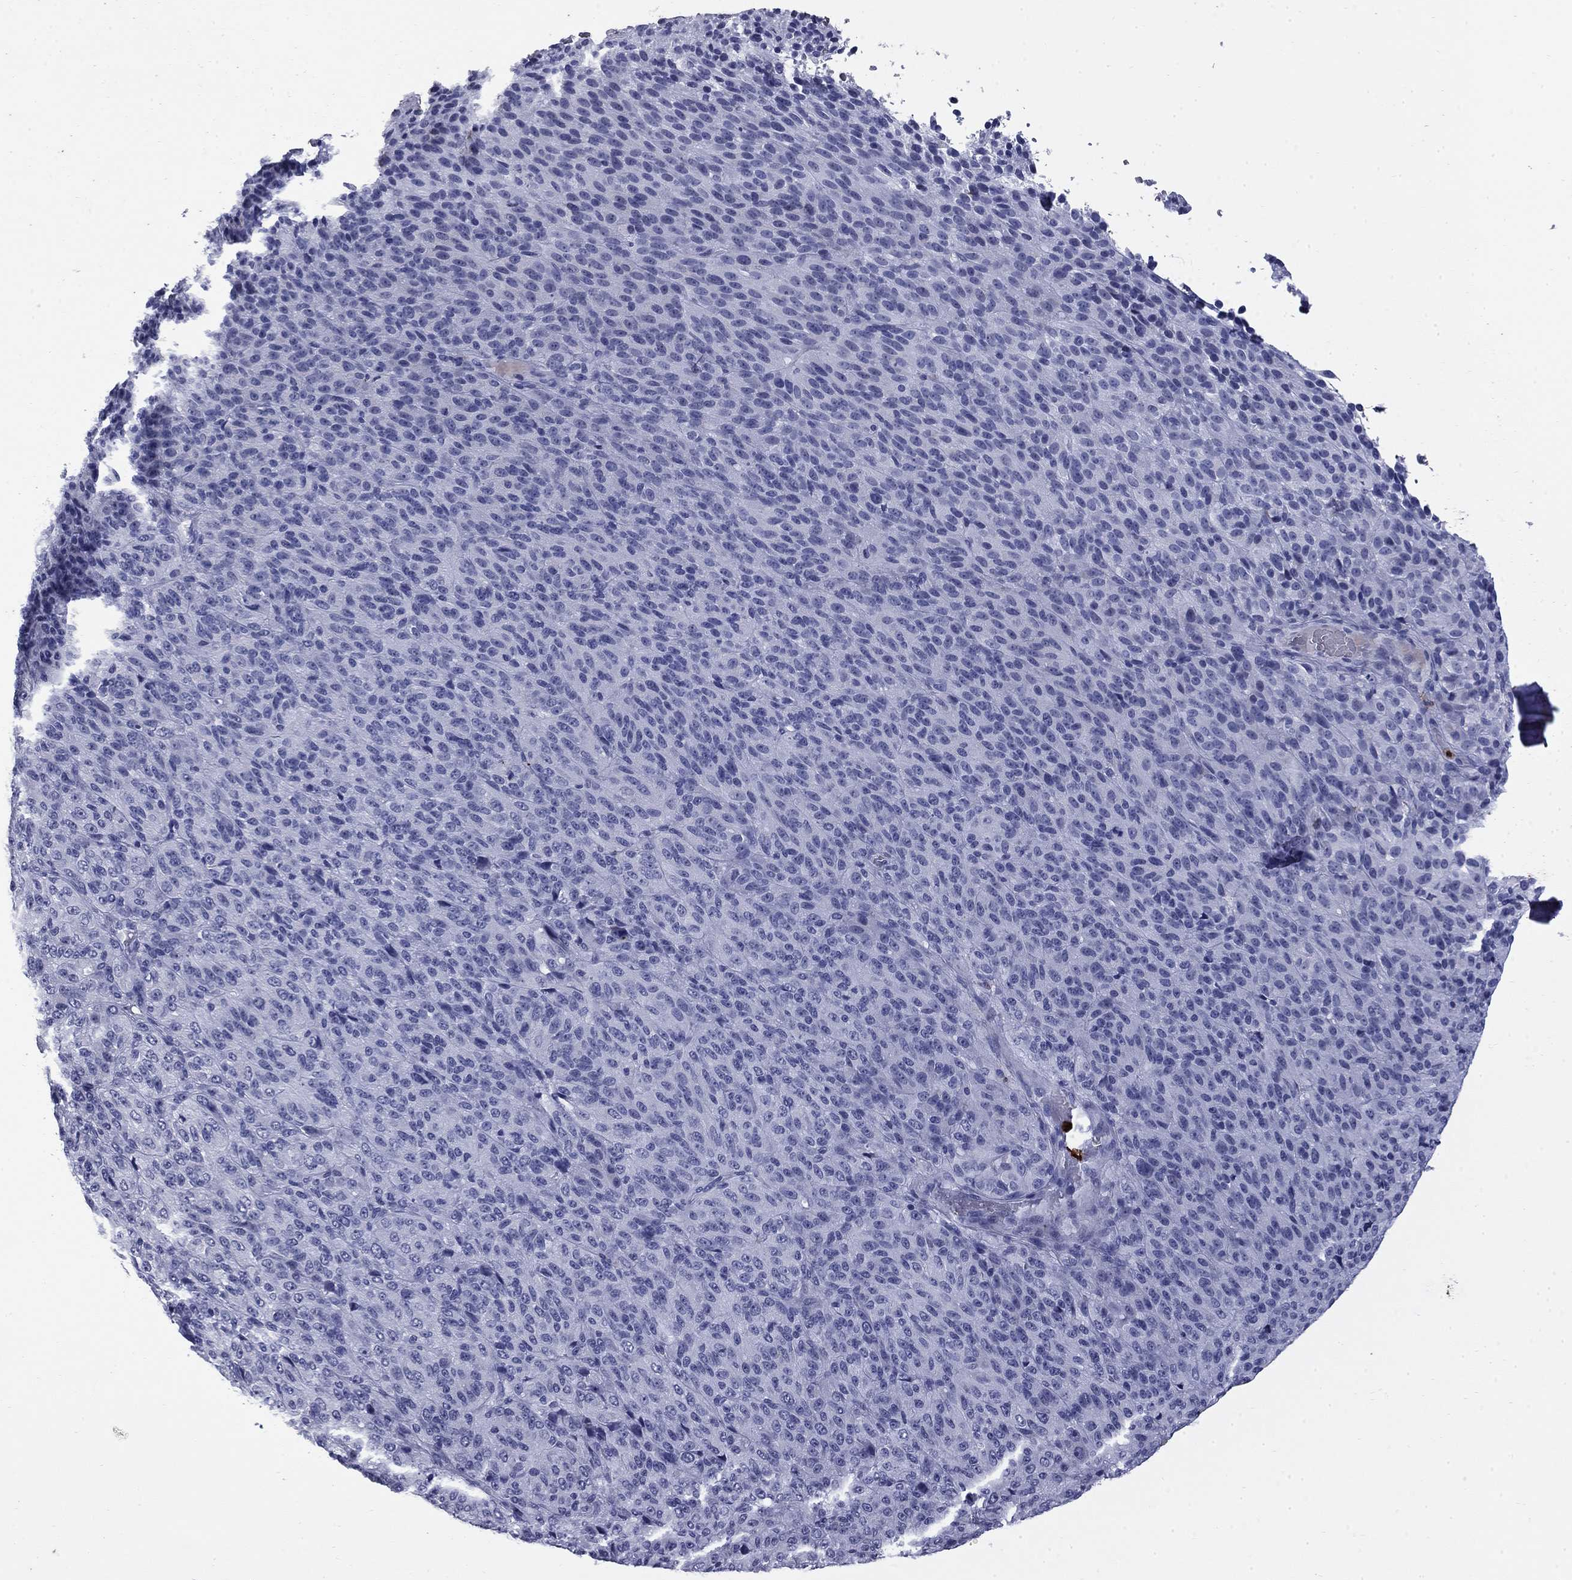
{"staining": {"intensity": "negative", "quantity": "none", "location": "none"}, "tissue": "melanoma", "cell_type": "Tumor cells", "image_type": "cancer", "snomed": [{"axis": "morphology", "description": "Malignant melanoma, Metastatic site"}, {"axis": "topography", "description": "Brain"}], "caption": "The micrograph exhibits no significant staining in tumor cells of melanoma. (DAB (3,3'-diaminobenzidine) immunohistochemistry with hematoxylin counter stain).", "gene": "TRIM29", "patient": {"sex": "female", "age": 56}}